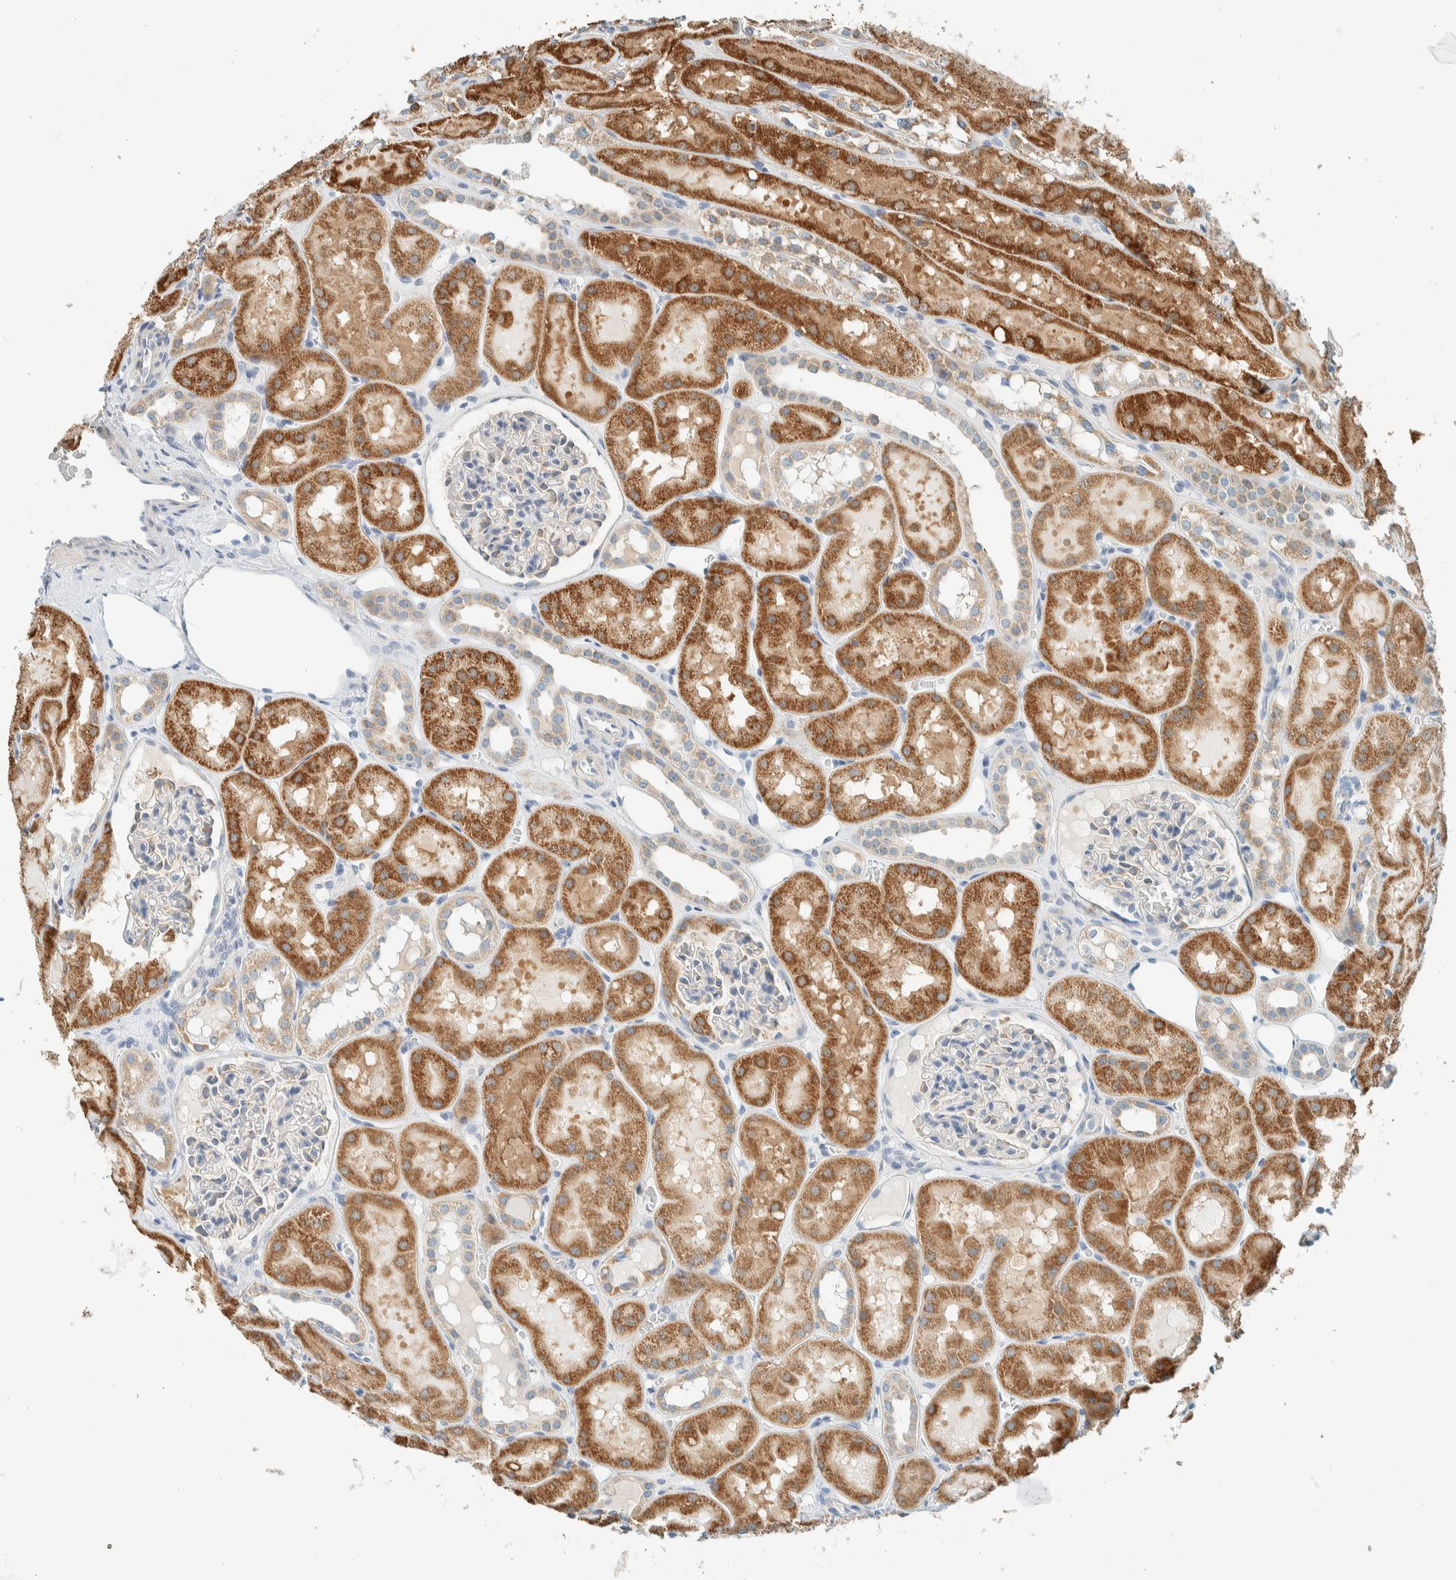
{"staining": {"intensity": "weak", "quantity": "25%-75%", "location": "cytoplasmic/membranous"}, "tissue": "kidney", "cell_type": "Cells in glomeruli", "image_type": "normal", "snomed": [{"axis": "morphology", "description": "Normal tissue, NOS"}, {"axis": "topography", "description": "Kidney"}, {"axis": "topography", "description": "Urinary bladder"}], "caption": "Immunohistochemistry (IHC) of benign kidney displays low levels of weak cytoplasmic/membranous positivity in approximately 25%-75% of cells in glomeruli.", "gene": "ALDH7A1", "patient": {"sex": "male", "age": 16}}